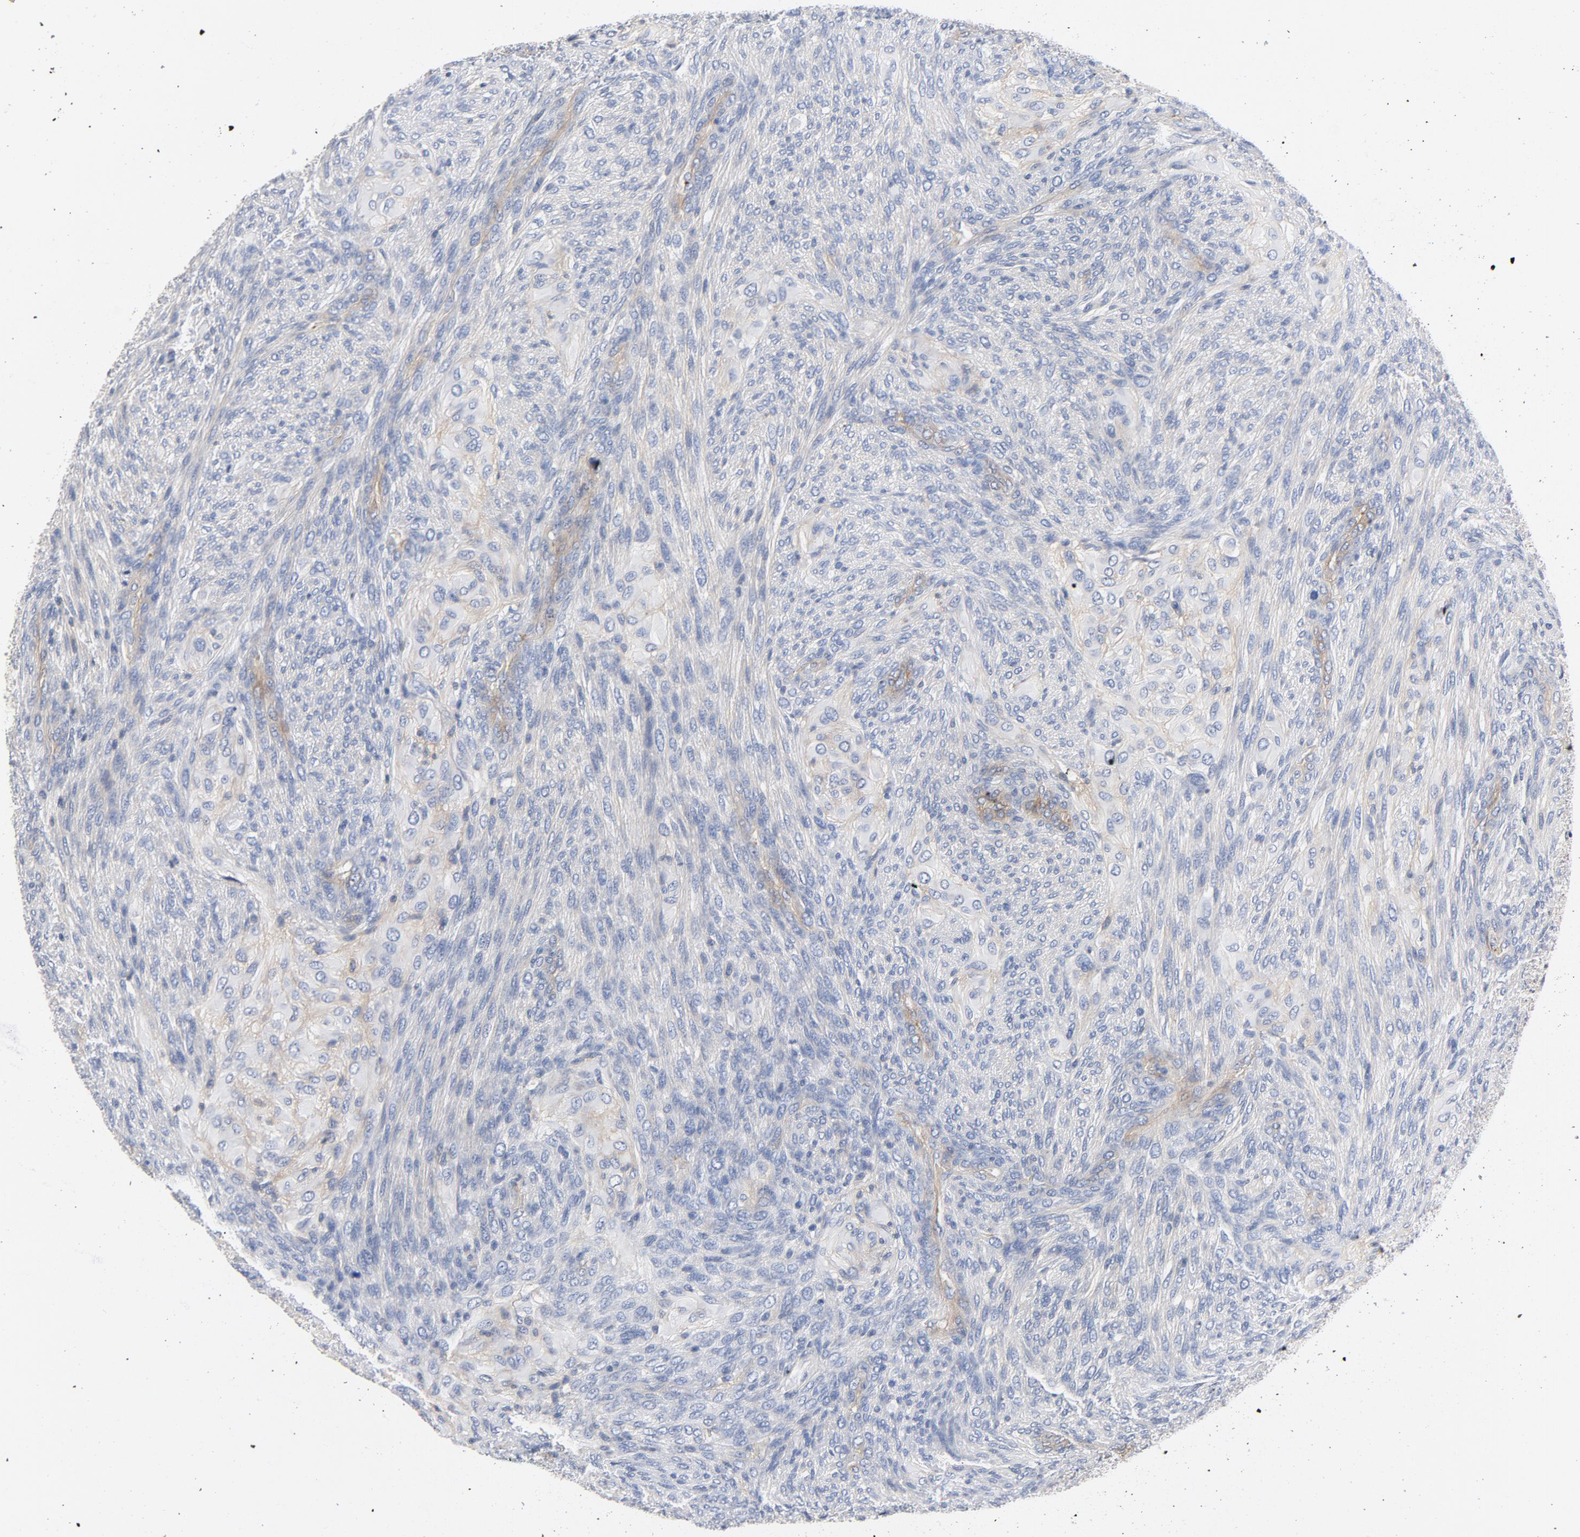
{"staining": {"intensity": "weak", "quantity": "<25%", "location": "cytoplasmic/membranous"}, "tissue": "glioma", "cell_type": "Tumor cells", "image_type": "cancer", "snomed": [{"axis": "morphology", "description": "Glioma, malignant, High grade"}, {"axis": "topography", "description": "Cerebral cortex"}], "caption": "This histopathology image is of glioma stained with immunohistochemistry to label a protein in brown with the nuclei are counter-stained blue. There is no positivity in tumor cells.", "gene": "SRC", "patient": {"sex": "female", "age": 55}}